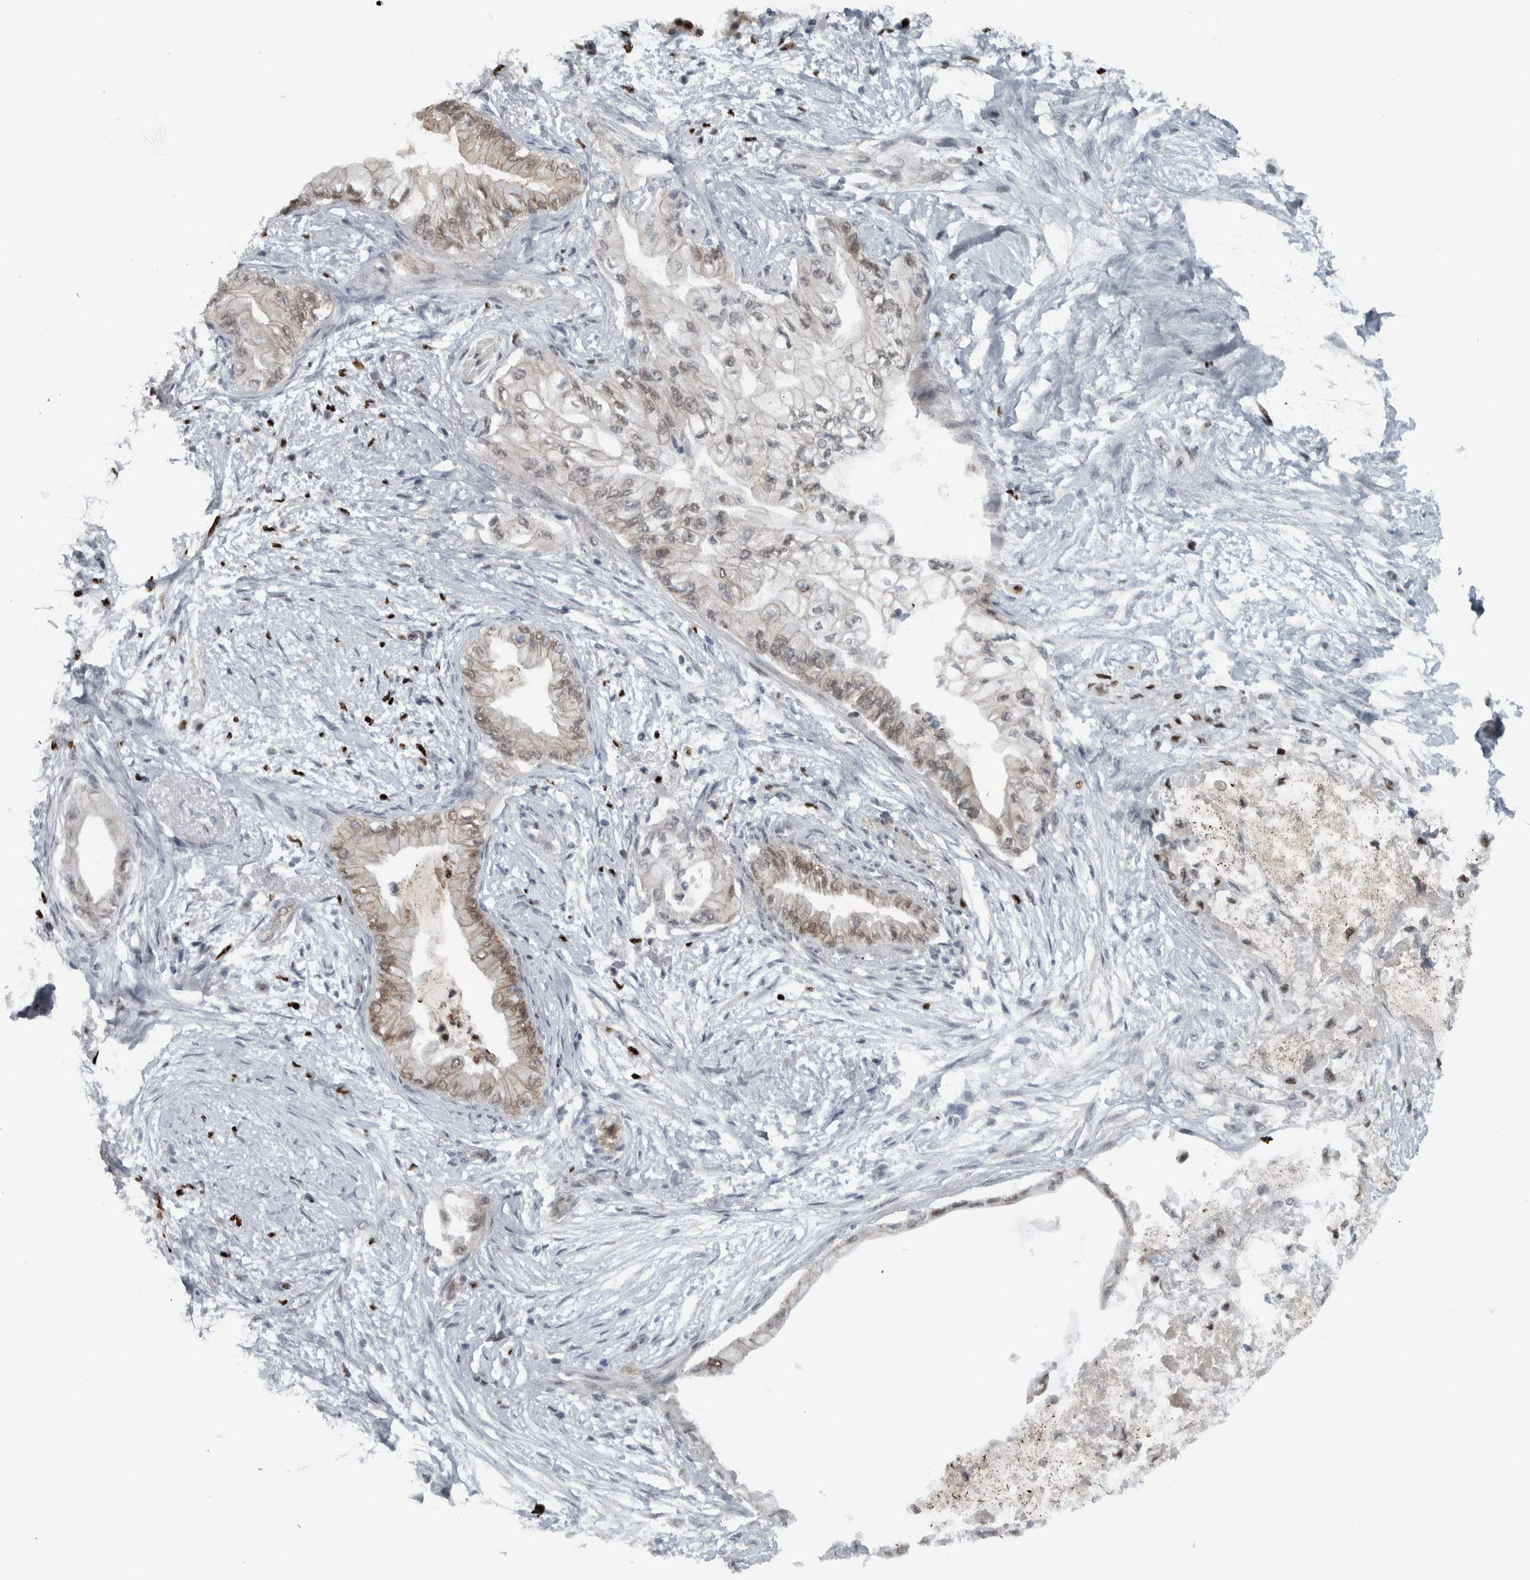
{"staining": {"intensity": "weak", "quantity": ">75%", "location": "cytoplasmic/membranous,nuclear"}, "tissue": "pancreatic cancer", "cell_type": "Tumor cells", "image_type": "cancer", "snomed": [{"axis": "morphology", "description": "Normal tissue, NOS"}, {"axis": "morphology", "description": "Adenocarcinoma, NOS"}, {"axis": "topography", "description": "Pancreas"}, {"axis": "topography", "description": "Duodenum"}], "caption": "Immunohistochemistry (IHC) of adenocarcinoma (pancreatic) reveals low levels of weak cytoplasmic/membranous and nuclear staining in approximately >75% of tumor cells.", "gene": "ADPRM", "patient": {"sex": "female", "age": 60}}